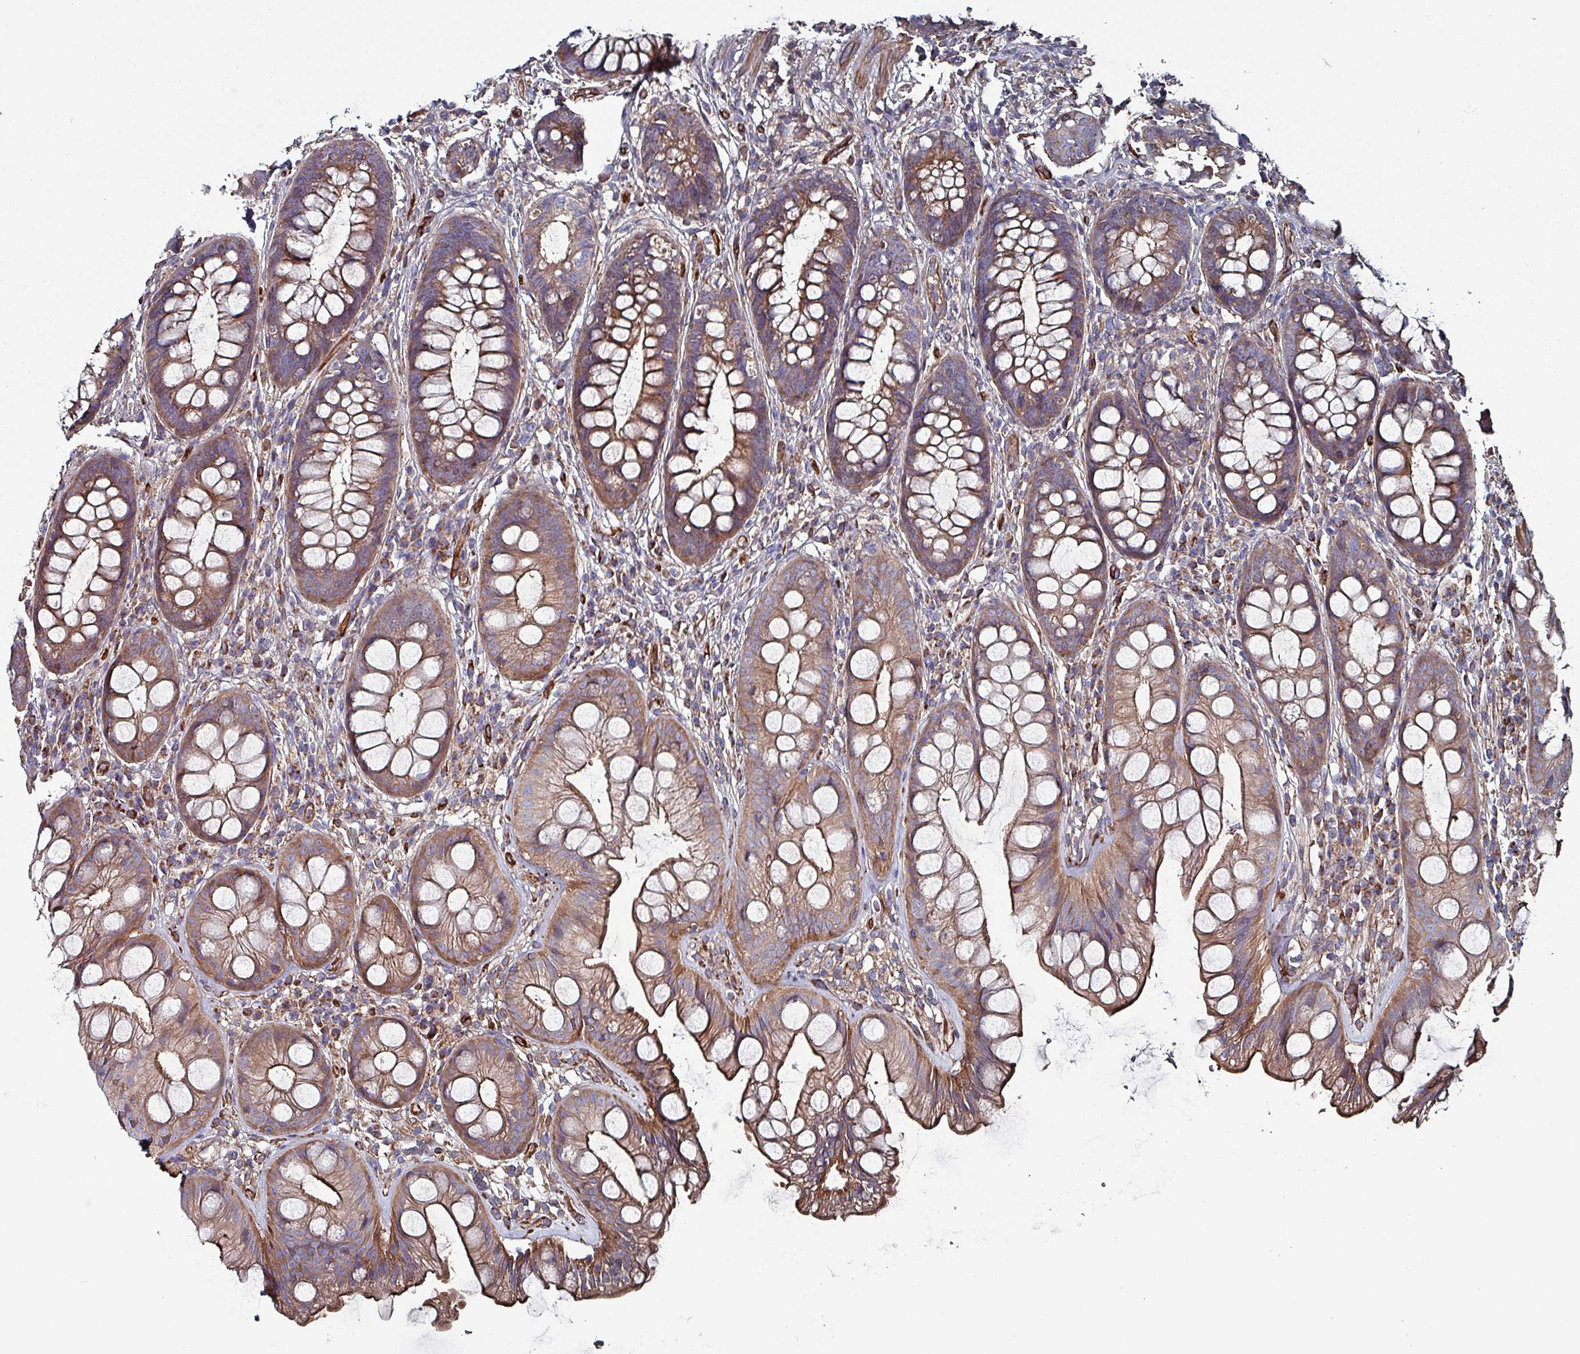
{"staining": {"intensity": "moderate", "quantity": ">75%", "location": "cytoplasmic/membranous"}, "tissue": "rectum", "cell_type": "Glandular cells", "image_type": "normal", "snomed": [{"axis": "morphology", "description": "Normal tissue, NOS"}, {"axis": "topography", "description": "Rectum"}], "caption": "The immunohistochemical stain highlights moderate cytoplasmic/membranous positivity in glandular cells of unremarkable rectum. The staining was performed using DAB, with brown indicating positive protein expression. Nuclei are stained blue with hematoxylin.", "gene": "ANO10", "patient": {"sex": "male", "age": 74}}